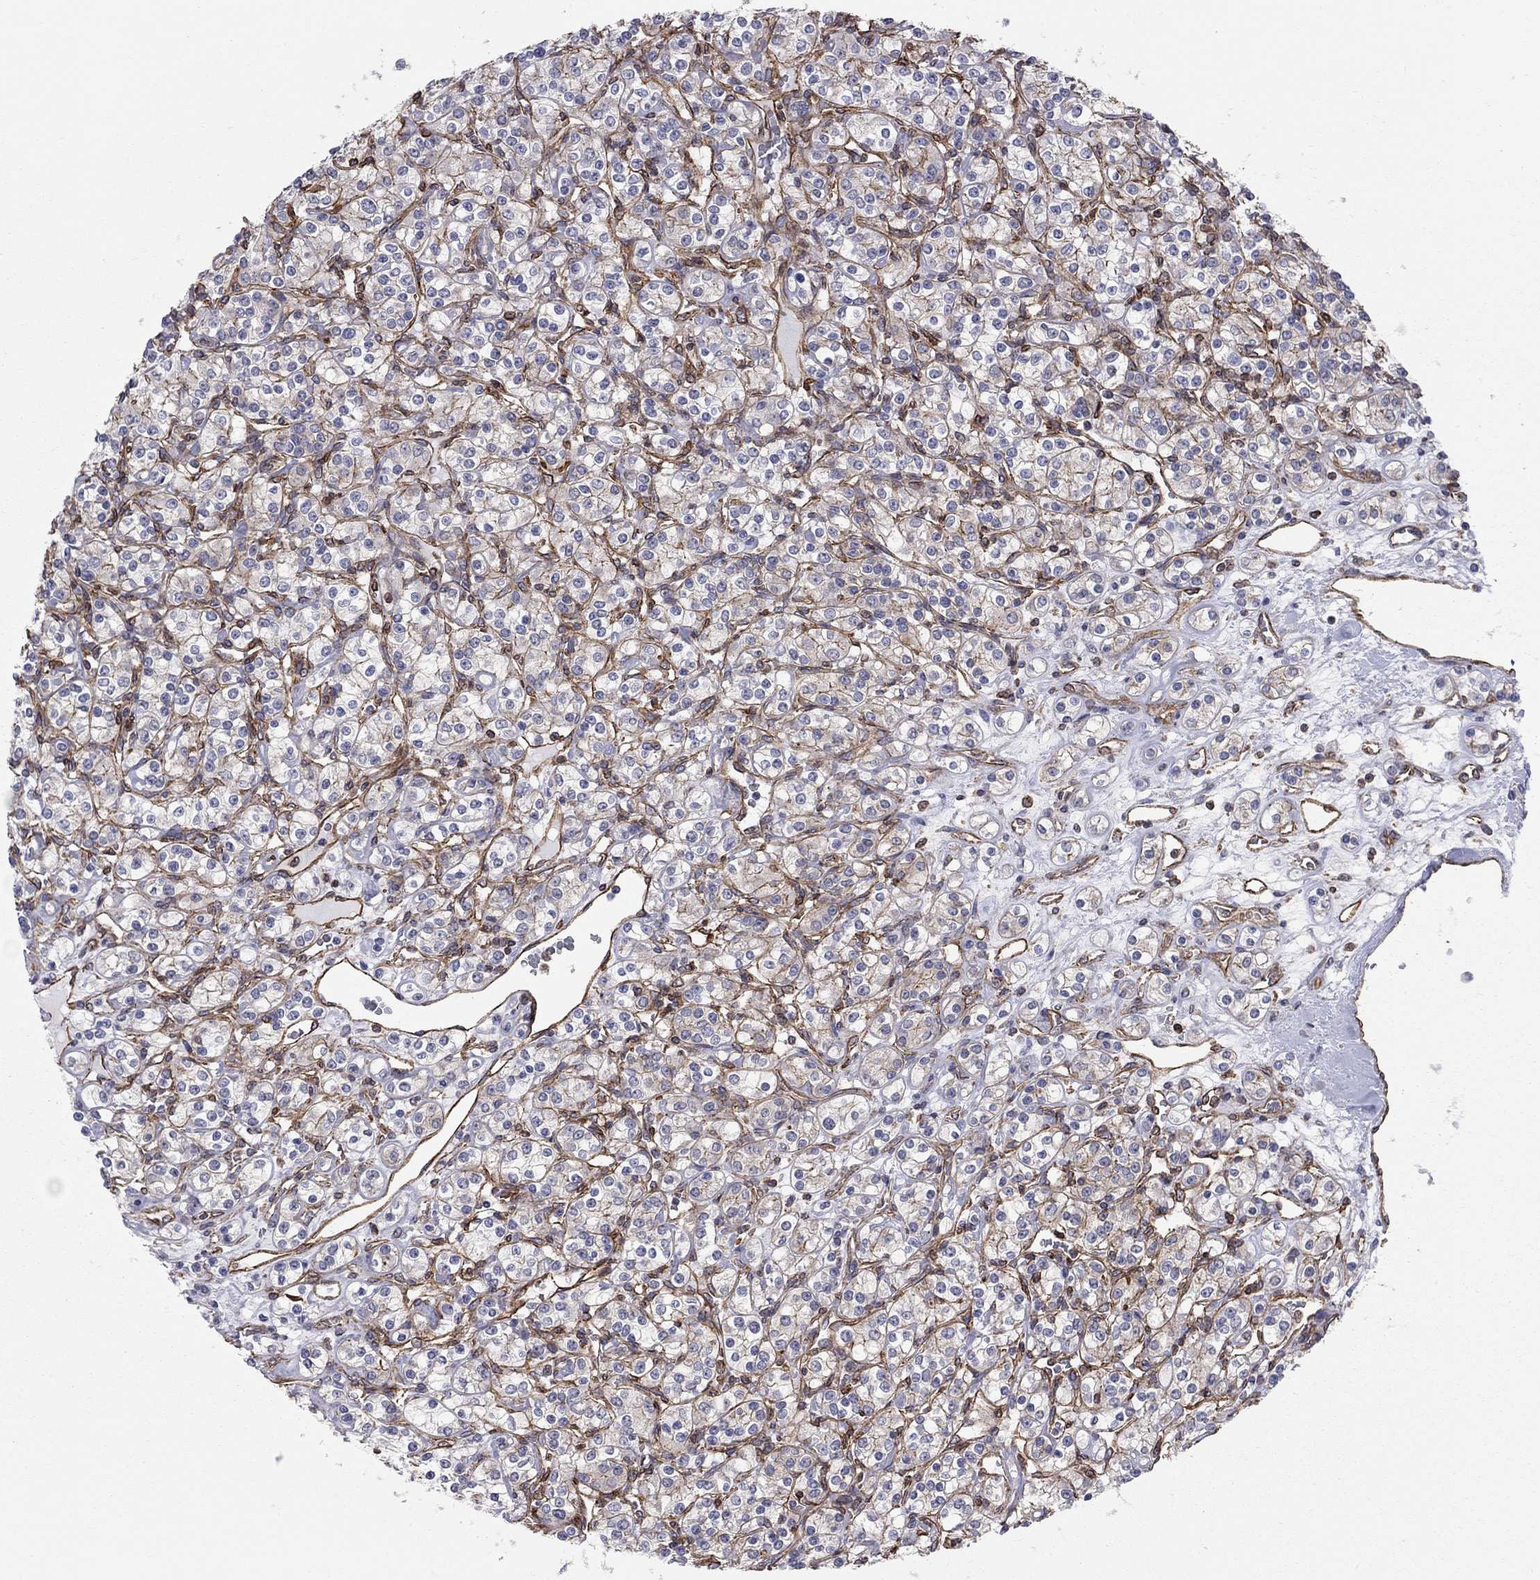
{"staining": {"intensity": "moderate", "quantity": "<25%", "location": "cytoplasmic/membranous"}, "tissue": "renal cancer", "cell_type": "Tumor cells", "image_type": "cancer", "snomed": [{"axis": "morphology", "description": "Adenocarcinoma, NOS"}, {"axis": "topography", "description": "Kidney"}], "caption": "Renal cancer (adenocarcinoma) stained with DAB (3,3'-diaminobenzidine) immunohistochemistry (IHC) shows low levels of moderate cytoplasmic/membranous staining in about <25% of tumor cells.", "gene": "BICDL2", "patient": {"sex": "male", "age": 77}}